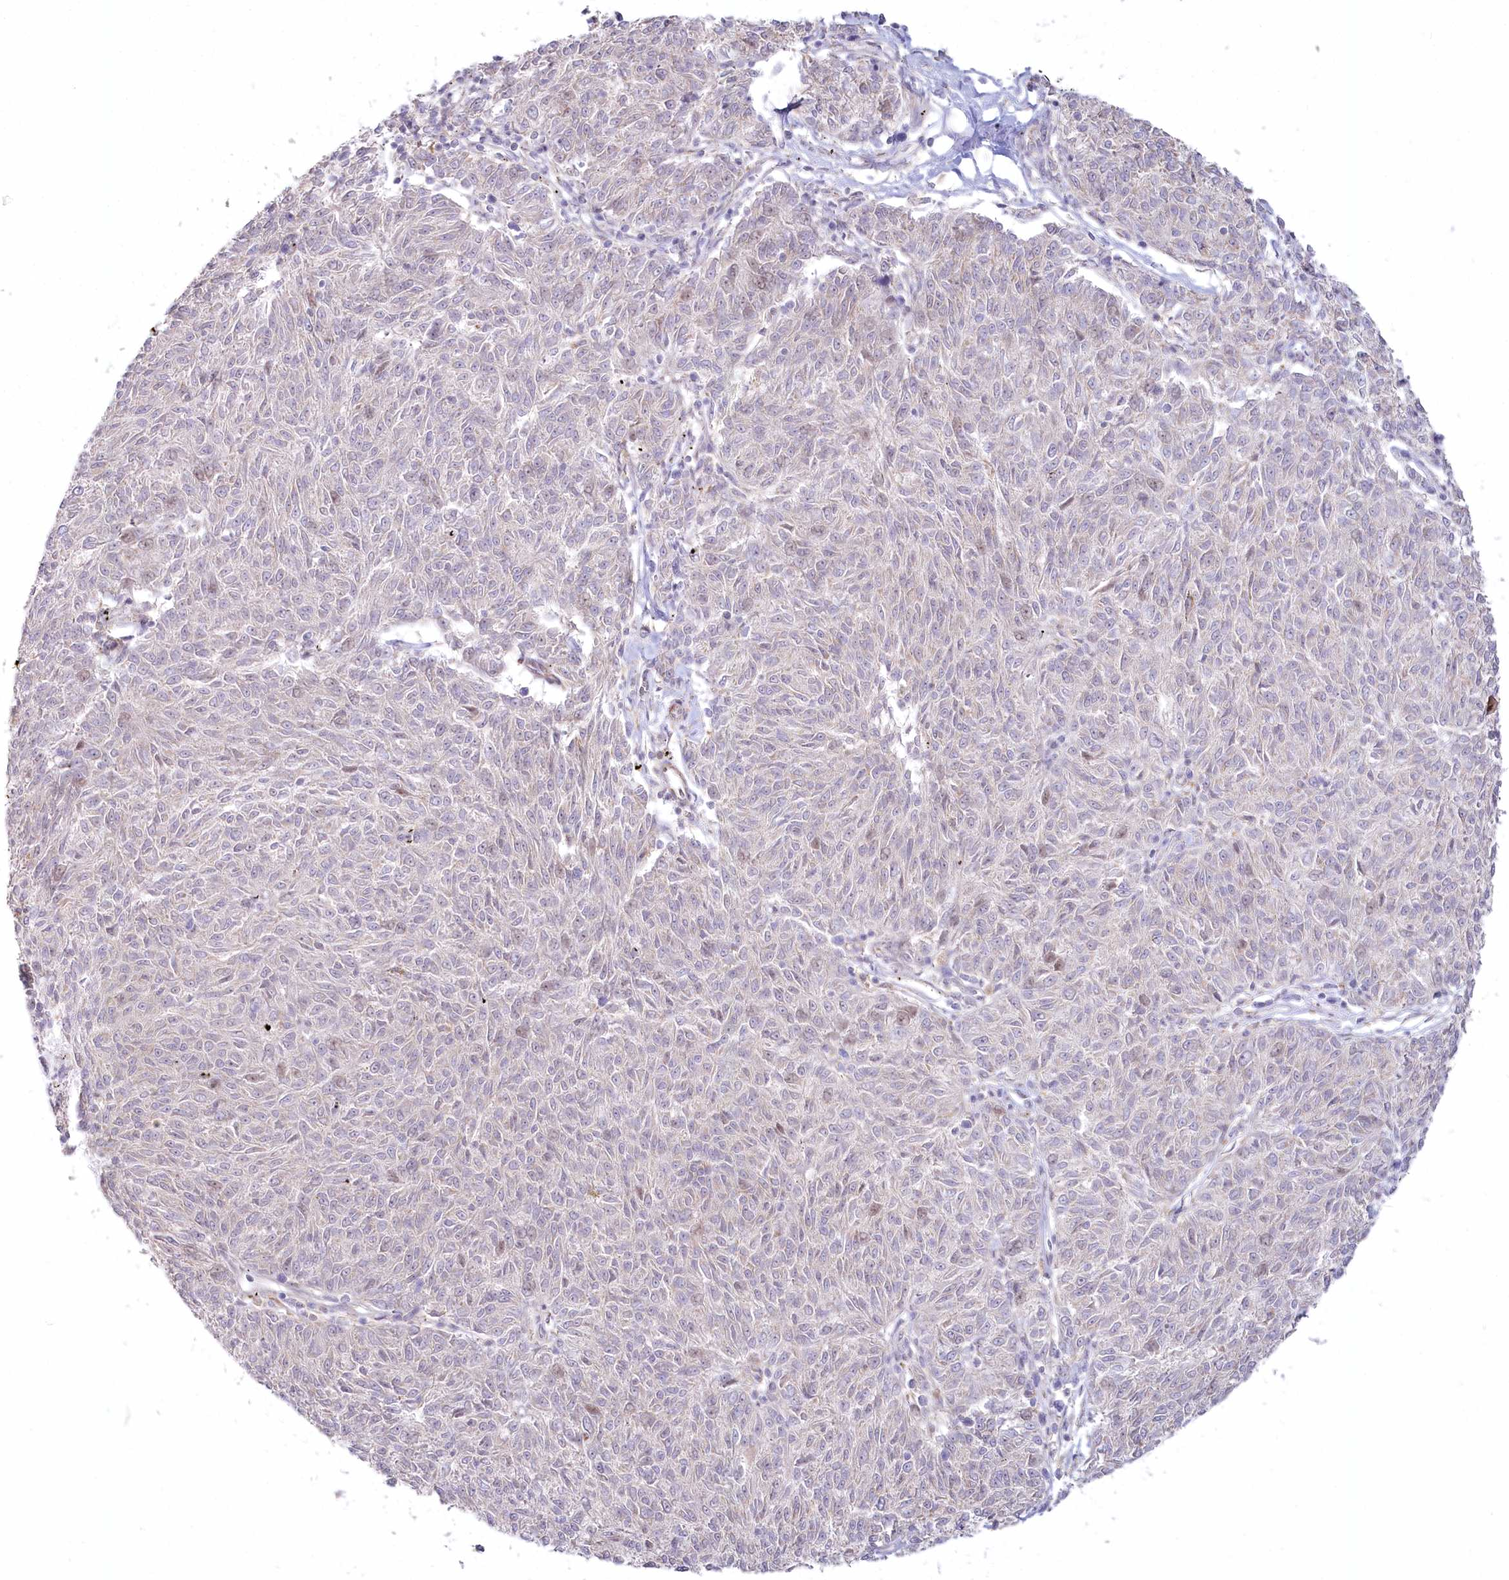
{"staining": {"intensity": "negative", "quantity": "none", "location": "none"}, "tissue": "melanoma", "cell_type": "Tumor cells", "image_type": "cancer", "snomed": [{"axis": "morphology", "description": "Malignant melanoma, NOS"}, {"axis": "topography", "description": "Skin"}], "caption": "Malignant melanoma stained for a protein using IHC displays no expression tumor cells.", "gene": "MTG1", "patient": {"sex": "female", "age": 72}}